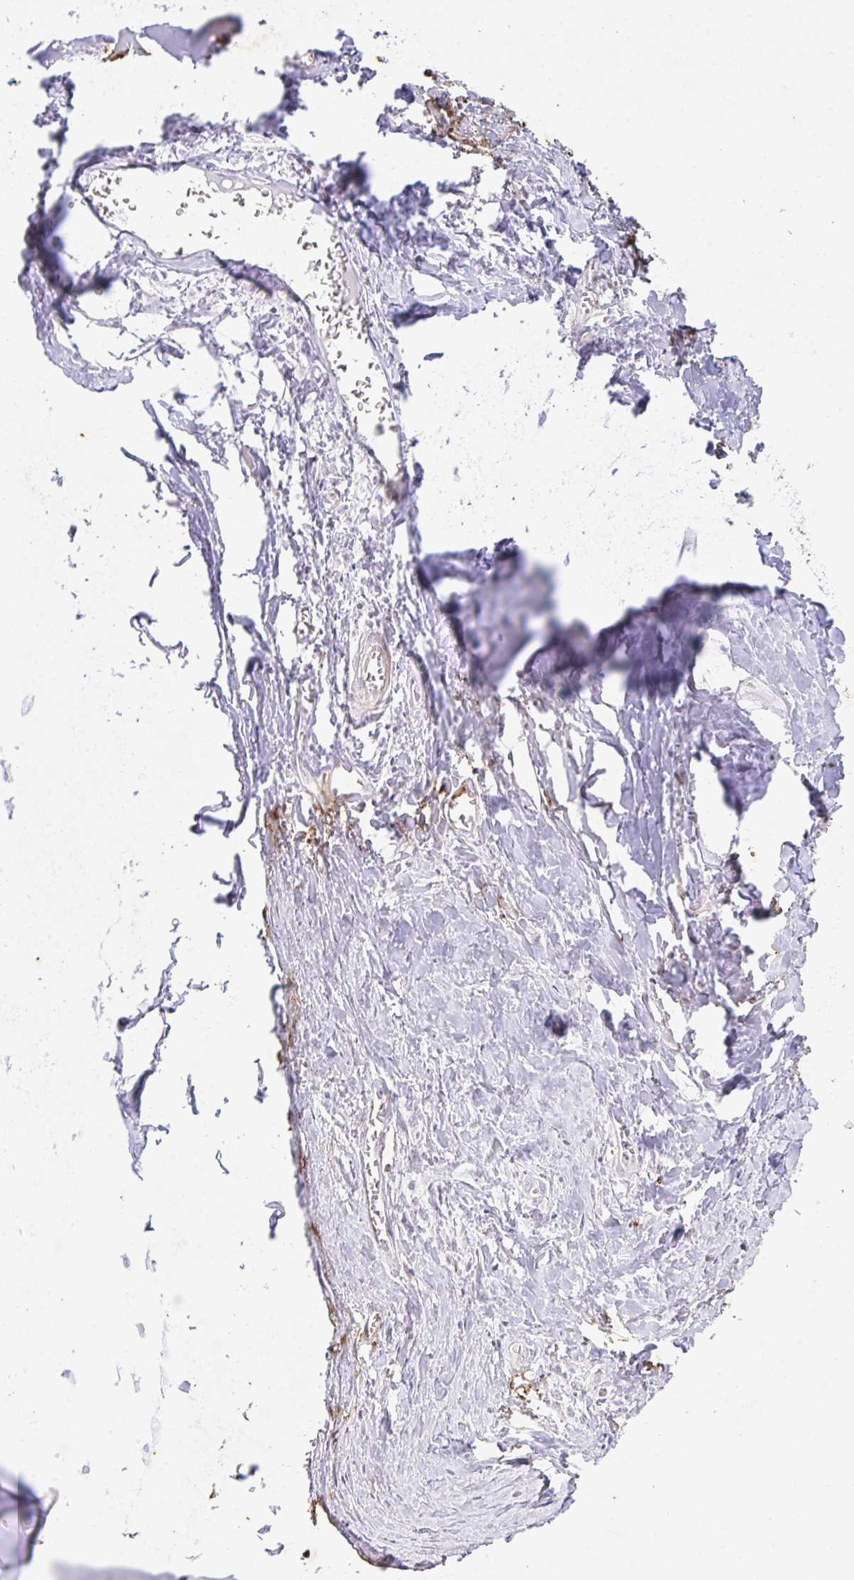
{"staining": {"intensity": "negative", "quantity": "none", "location": "none"}, "tissue": "adipose tissue", "cell_type": "Adipocytes", "image_type": "normal", "snomed": [{"axis": "morphology", "description": "Normal tissue, NOS"}, {"axis": "topography", "description": "Cartilage tissue"}], "caption": "This photomicrograph is of benign adipose tissue stained with immunohistochemistry (IHC) to label a protein in brown with the nuclei are counter-stained blue. There is no positivity in adipocytes. The staining was performed using DAB (3,3'-diaminobenzidine) to visualize the protein expression in brown, while the nuclei were stained in blue with hematoxylin (Magnification: 20x).", "gene": "TNMD", "patient": {"sex": "male", "age": 57}}